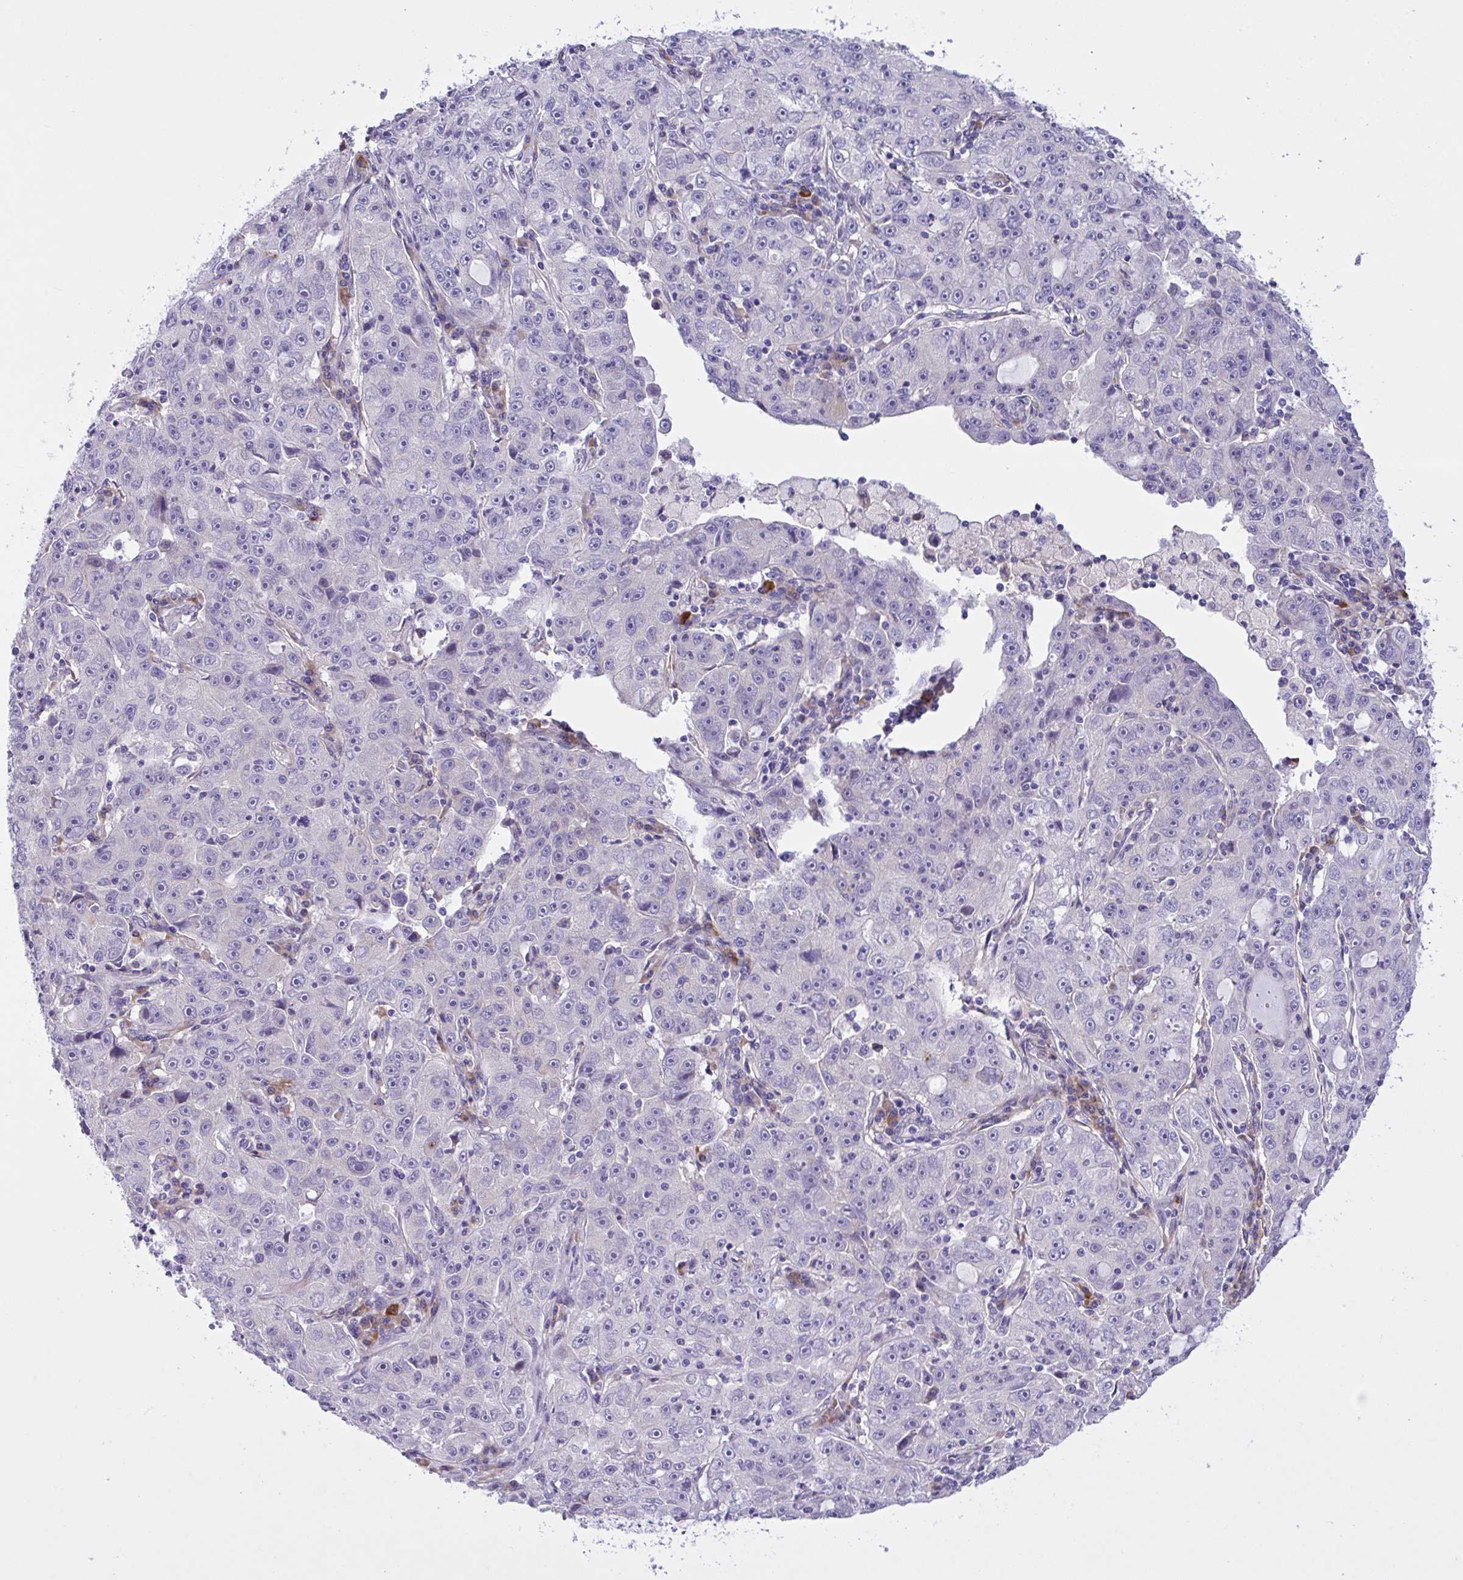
{"staining": {"intensity": "negative", "quantity": "none", "location": "none"}, "tissue": "lung cancer", "cell_type": "Tumor cells", "image_type": "cancer", "snomed": [{"axis": "morphology", "description": "Normal morphology"}, {"axis": "morphology", "description": "Adenocarcinoma, NOS"}, {"axis": "topography", "description": "Lymph node"}, {"axis": "topography", "description": "Lung"}], "caption": "An immunohistochemistry (IHC) histopathology image of lung adenocarcinoma is shown. There is no staining in tumor cells of lung adenocarcinoma.", "gene": "FAM86B1", "patient": {"sex": "female", "age": 57}}